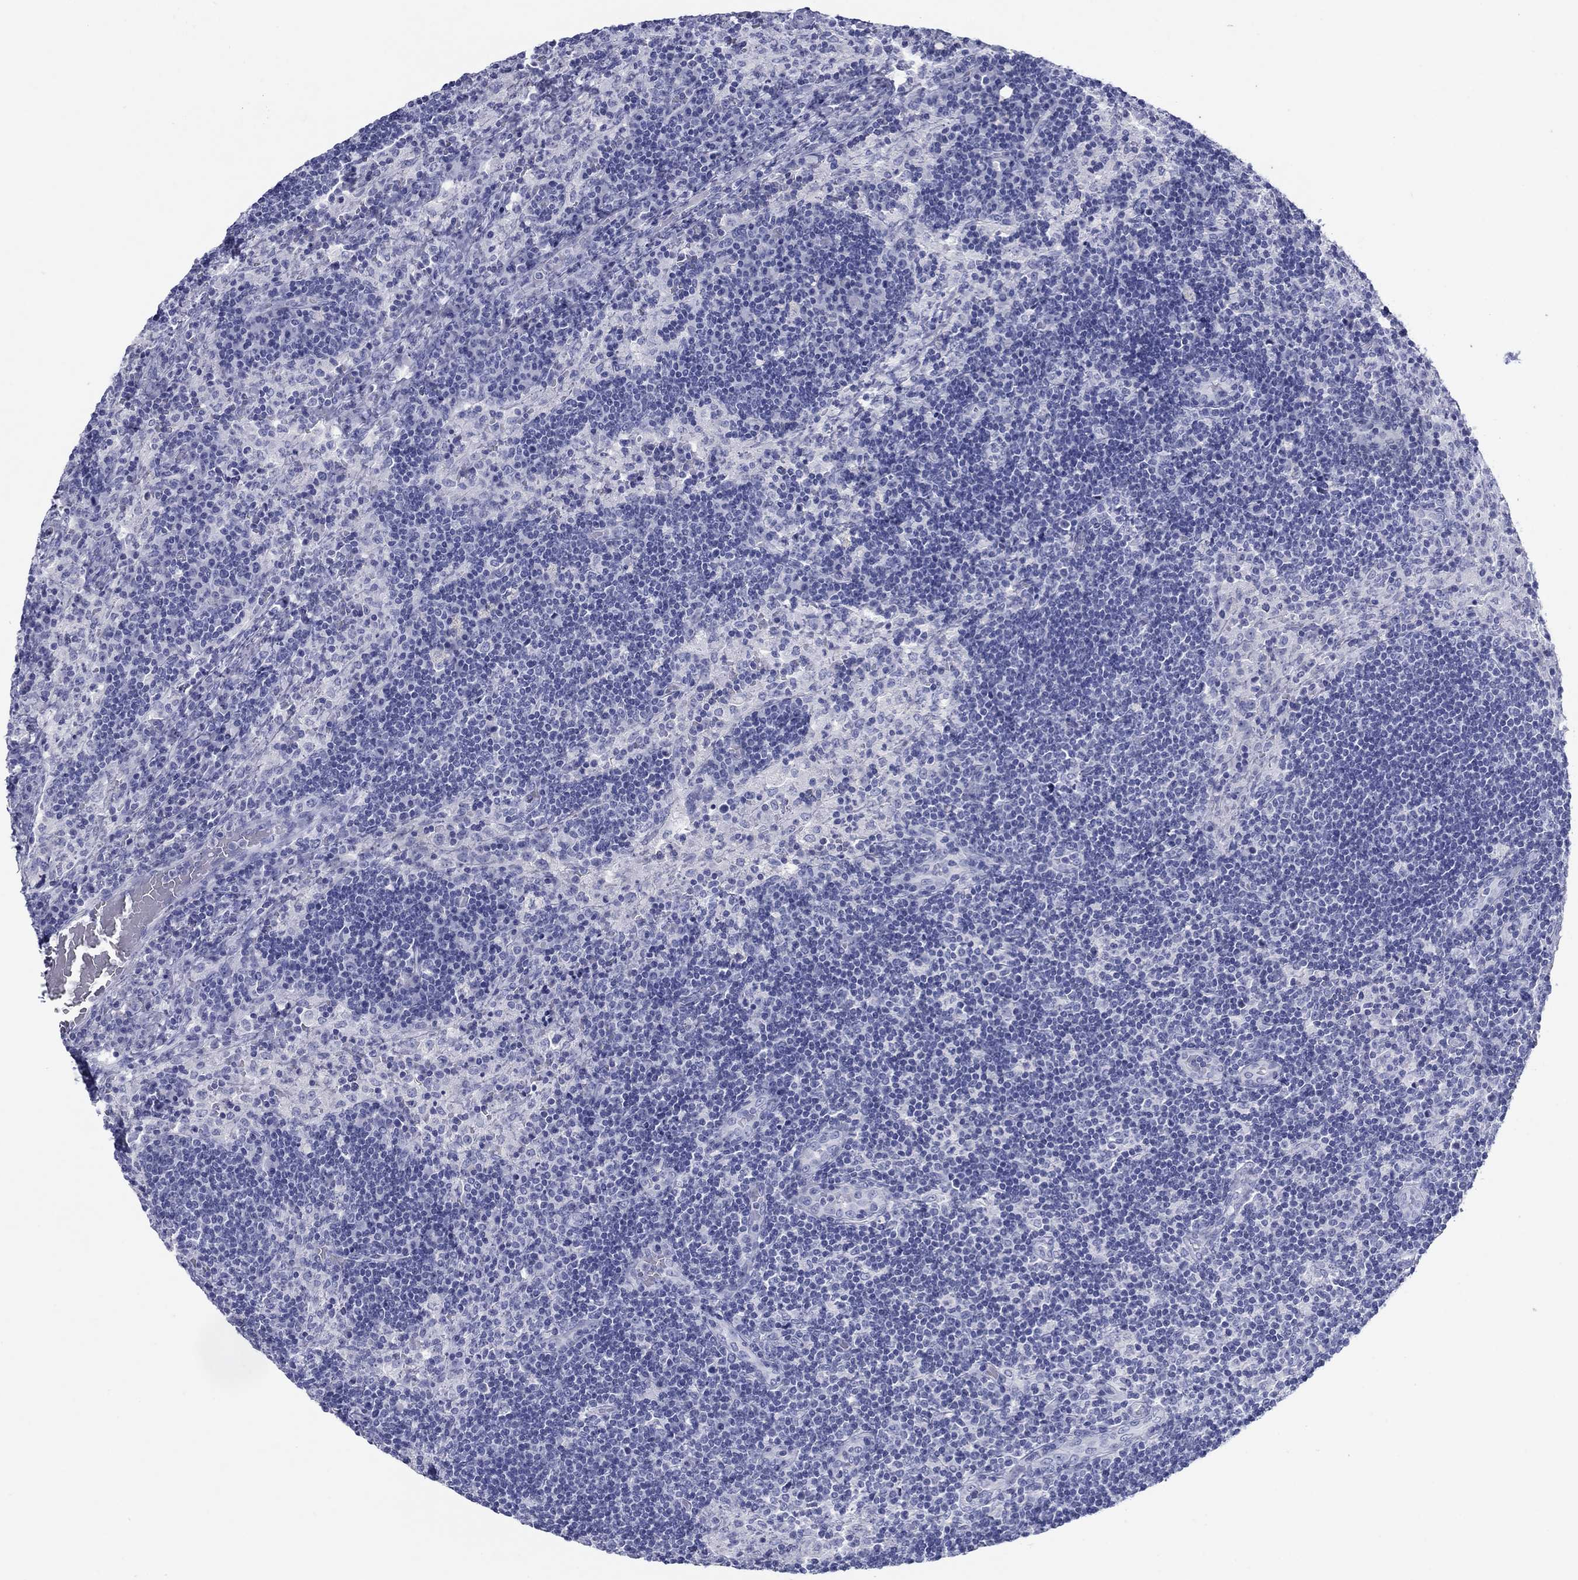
{"staining": {"intensity": "negative", "quantity": "none", "location": "none"}, "tissue": "lymph node", "cell_type": "Germinal center cells", "image_type": "normal", "snomed": [{"axis": "morphology", "description": "Normal tissue, NOS"}, {"axis": "topography", "description": "Lymph node"}], "caption": "IHC micrograph of unremarkable lymph node stained for a protein (brown), which shows no expression in germinal center cells. (Brightfield microscopy of DAB (3,3'-diaminobenzidine) immunohistochemistry (IHC) at high magnification).", "gene": "ATP4A", "patient": {"sex": "male", "age": 63}}